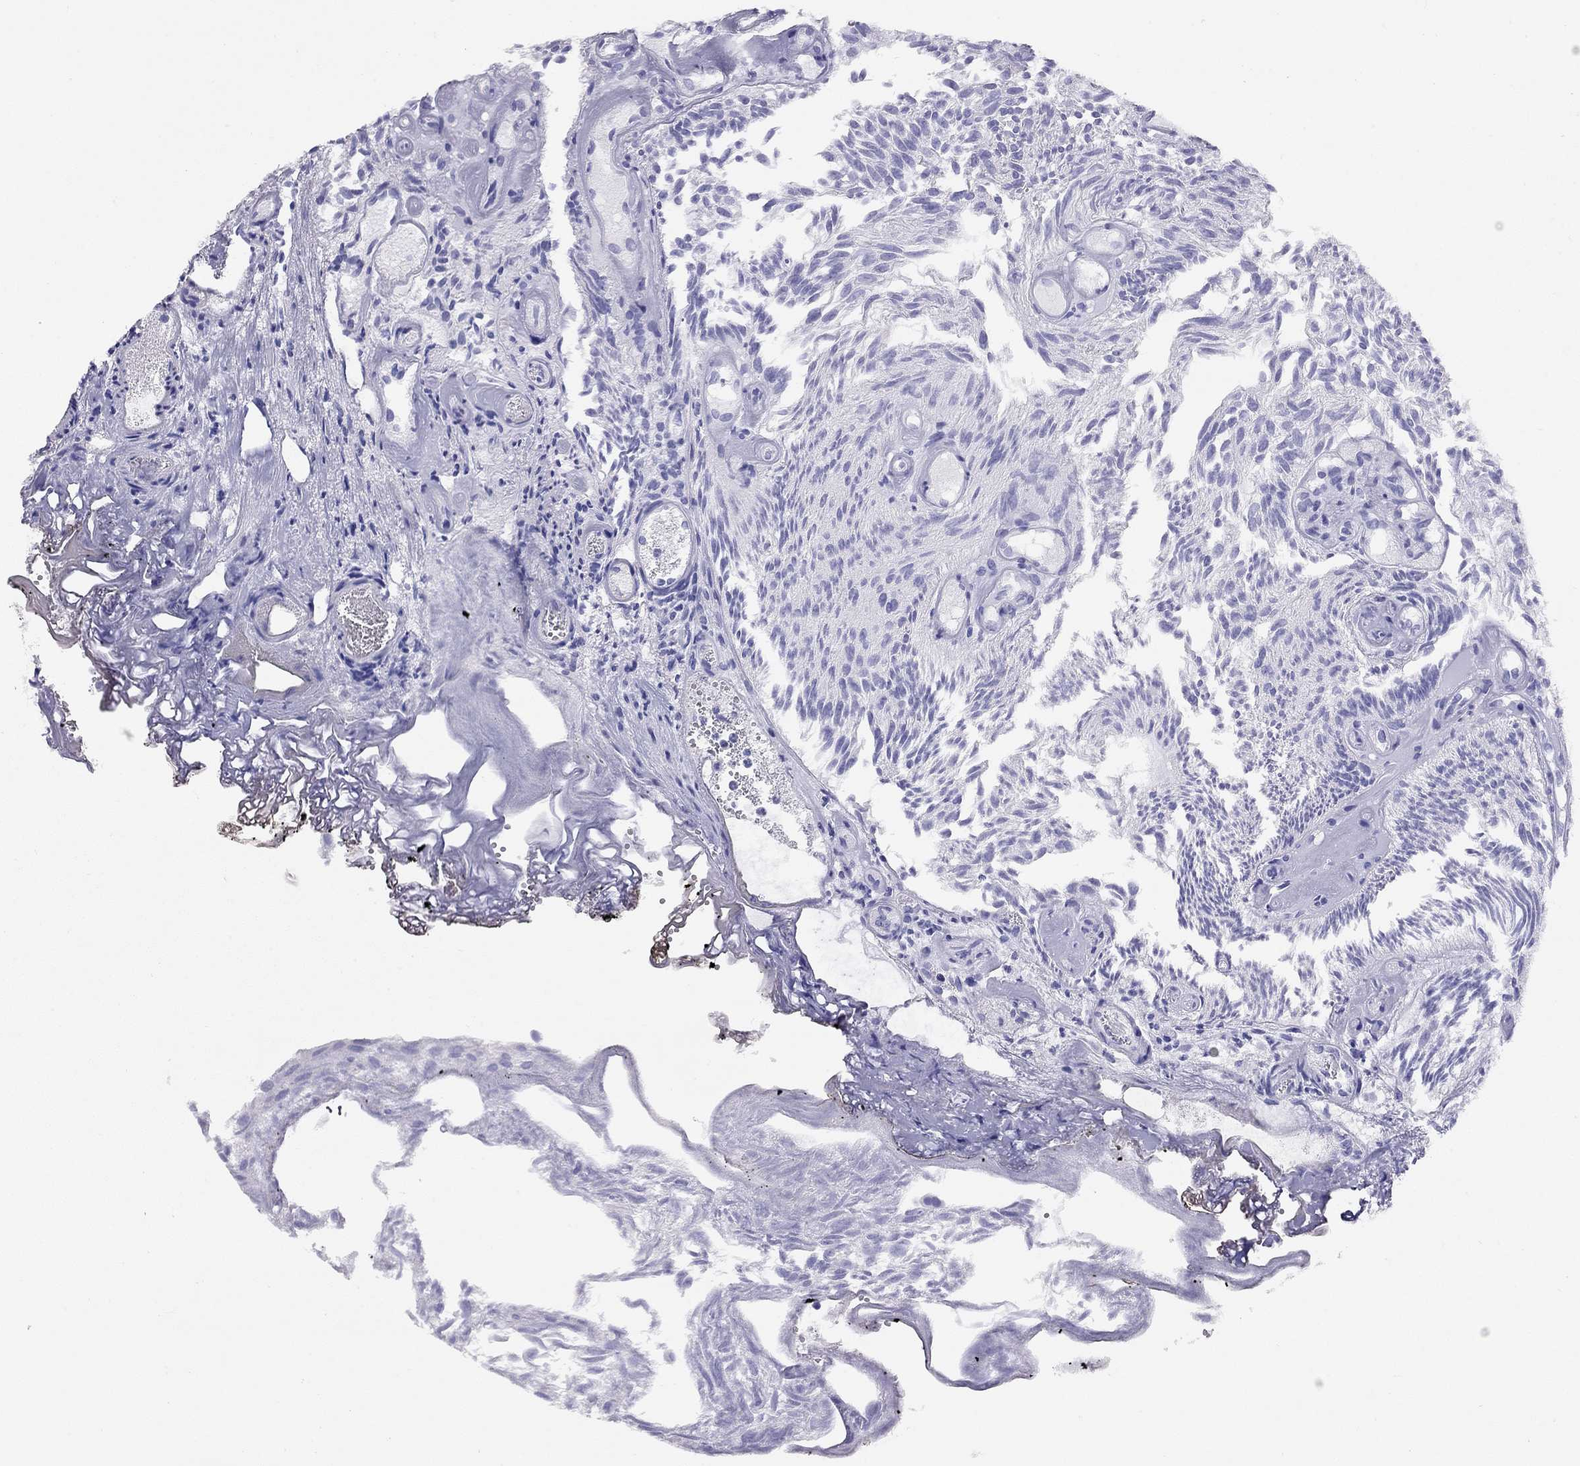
{"staining": {"intensity": "negative", "quantity": "none", "location": "none"}, "tissue": "urothelial cancer", "cell_type": "Tumor cells", "image_type": "cancer", "snomed": [{"axis": "morphology", "description": "Urothelial carcinoma, Low grade"}, {"axis": "topography", "description": "Urinary bladder"}], "caption": "A micrograph of human urothelial cancer is negative for staining in tumor cells.", "gene": "LRIT2", "patient": {"sex": "female", "age": 87}}